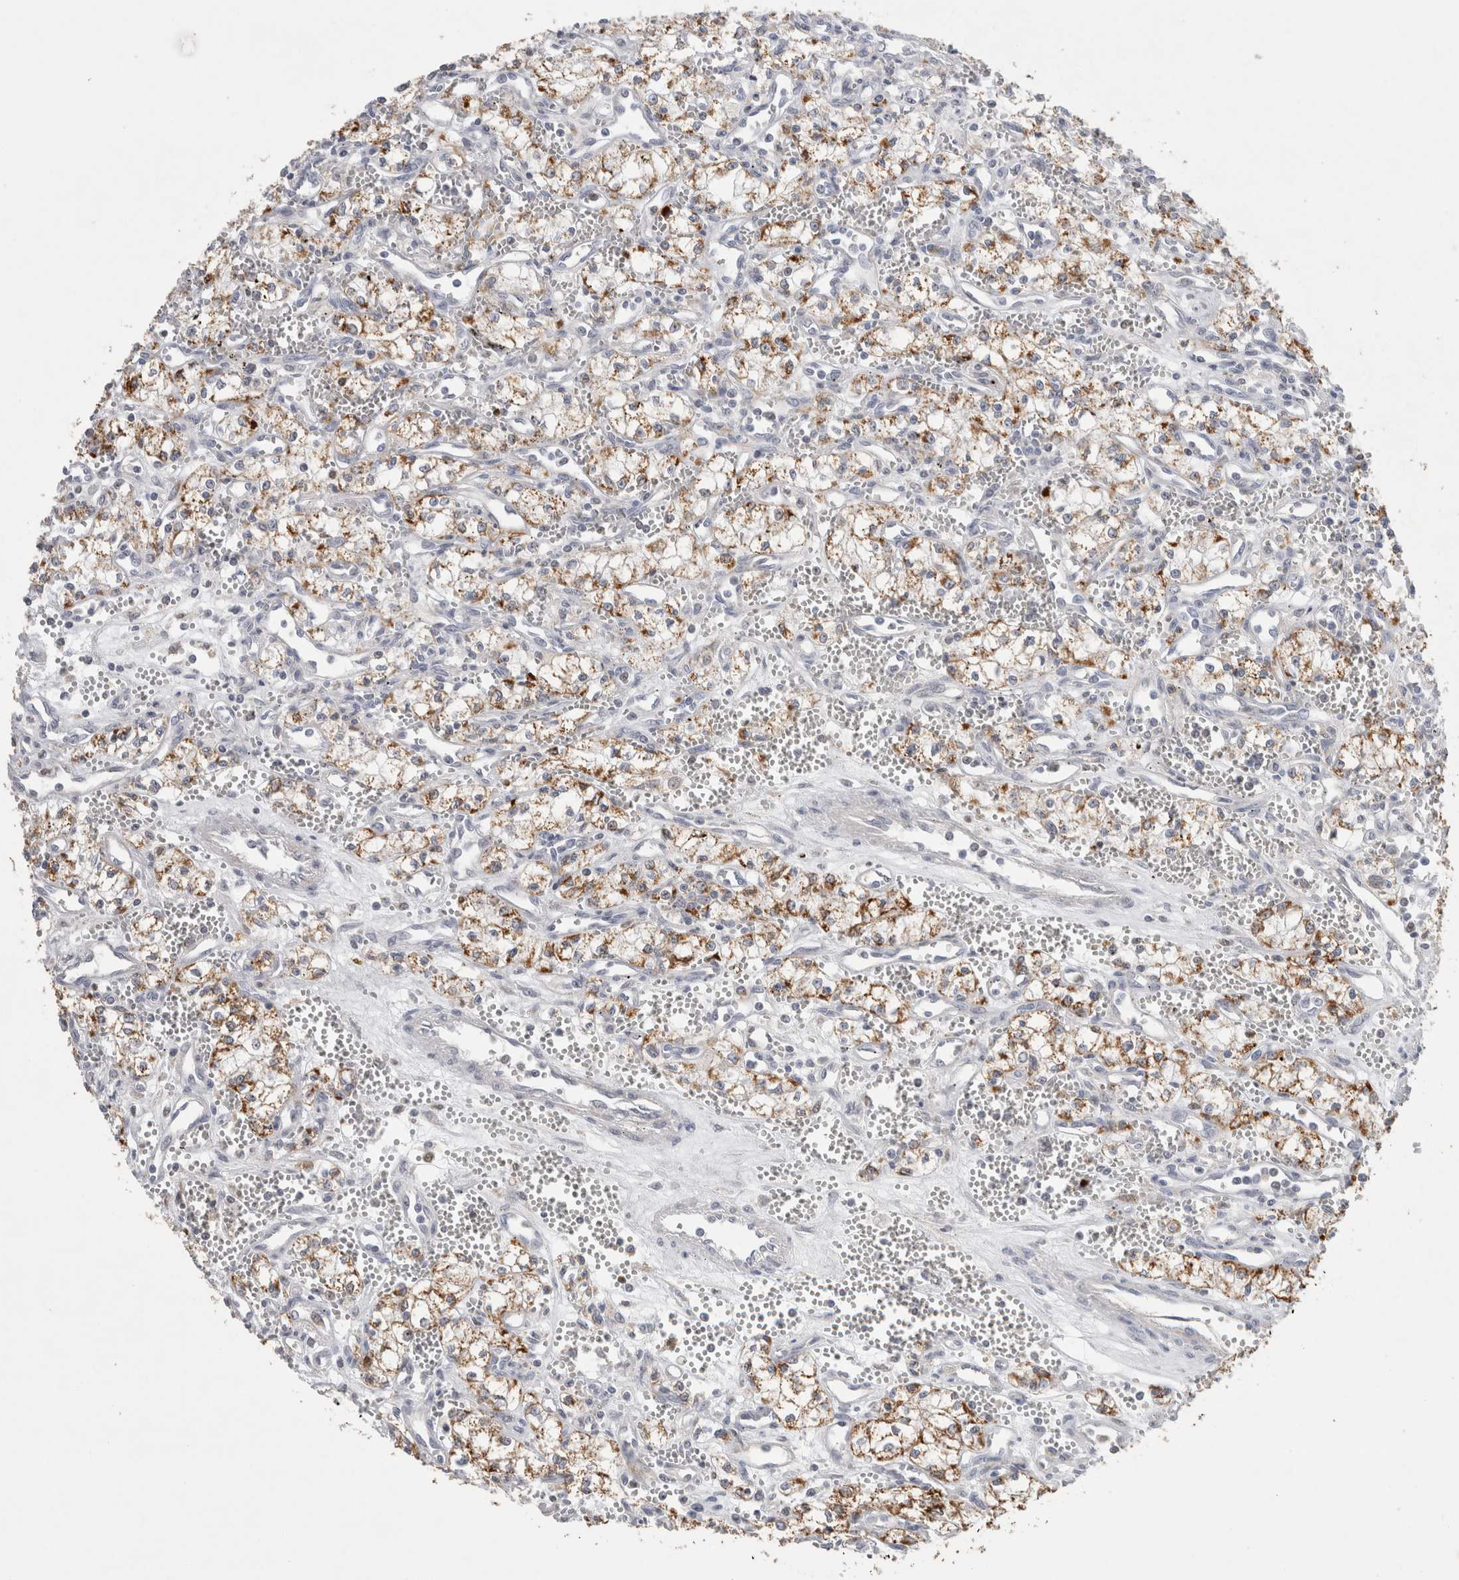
{"staining": {"intensity": "moderate", "quantity": ">75%", "location": "cytoplasmic/membranous"}, "tissue": "renal cancer", "cell_type": "Tumor cells", "image_type": "cancer", "snomed": [{"axis": "morphology", "description": "Adenocarcinoma, NOS"}, {"axis": "topography", "description": "Kidney"}], "caption": "Immunohistochemistry (IHC) of human renal cancer (adenocarcinoma) demonstrates medium levels of moderate cytoplasmic/membranous positivity in about >75% of tumor cells.", "gene": "AGMAT", "patient": {"sex": "male", "age": 59}}